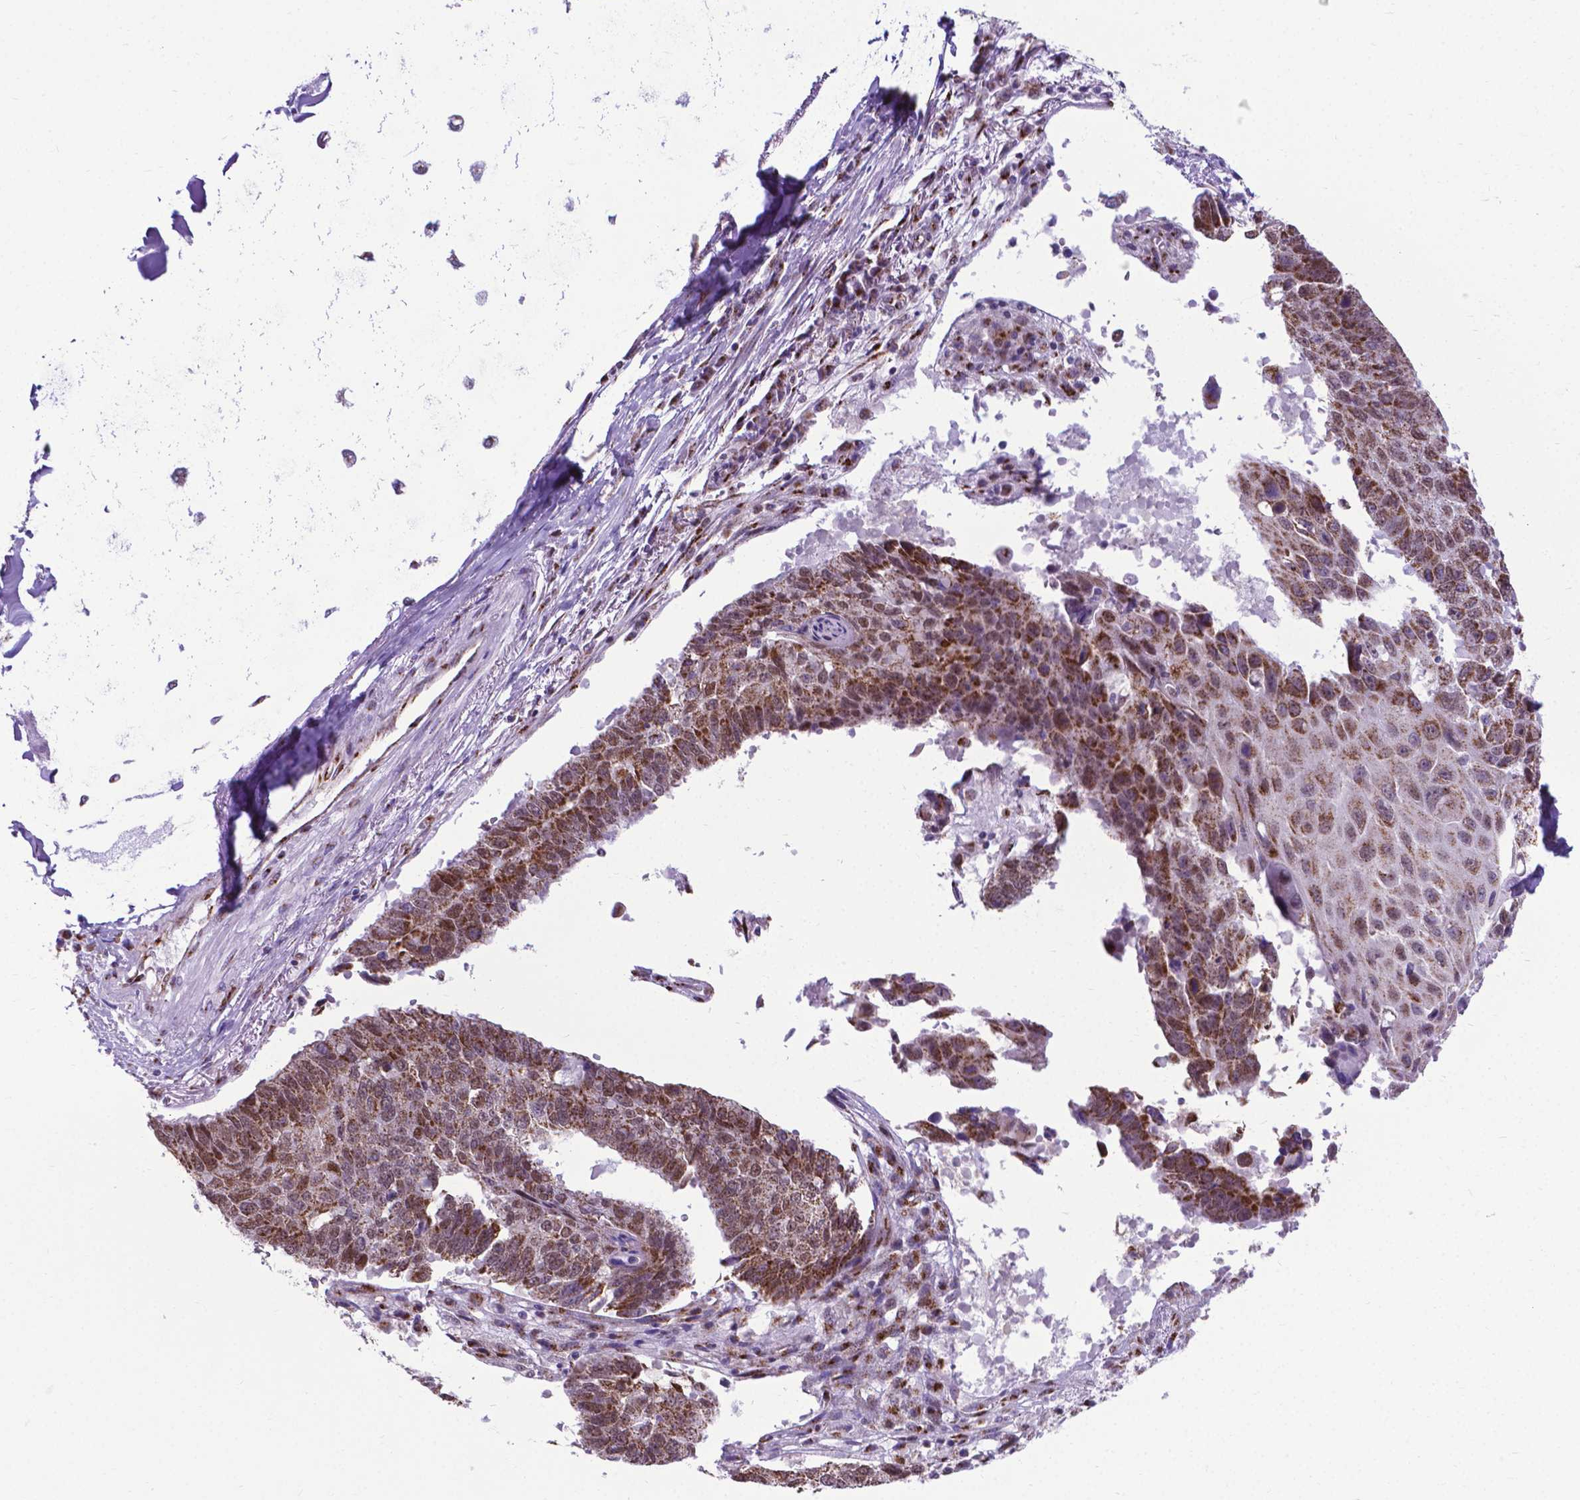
{"staining": {"intensity": "moderate", "quantity": ">75%", "location": "cytoplasmic/membranous,nuclear"}, "tissue": "lung cancer", "cell_type": "Tumor cells", "image_type": "cancer", "snomed": [{"axis": "morphology", "description": "Squamous cell carcinoma, NOS"}, {"axis": "topography", "description": "Lung"}], "caption": "The photomicrograph shows a brown stain indicating the presence of a protein in the cytoplasmic/membranous and nuclear of tumor cells in lung cancer (squamous cell carcinoma). The staining was performed using DAB (3,3'-diaminobenzidine), with brown indicating positive protein expression. Nuclei are stained blue with hematoxylin.", "gene": "MRPL10", "patient": {"sex": "male", "age": 73}}